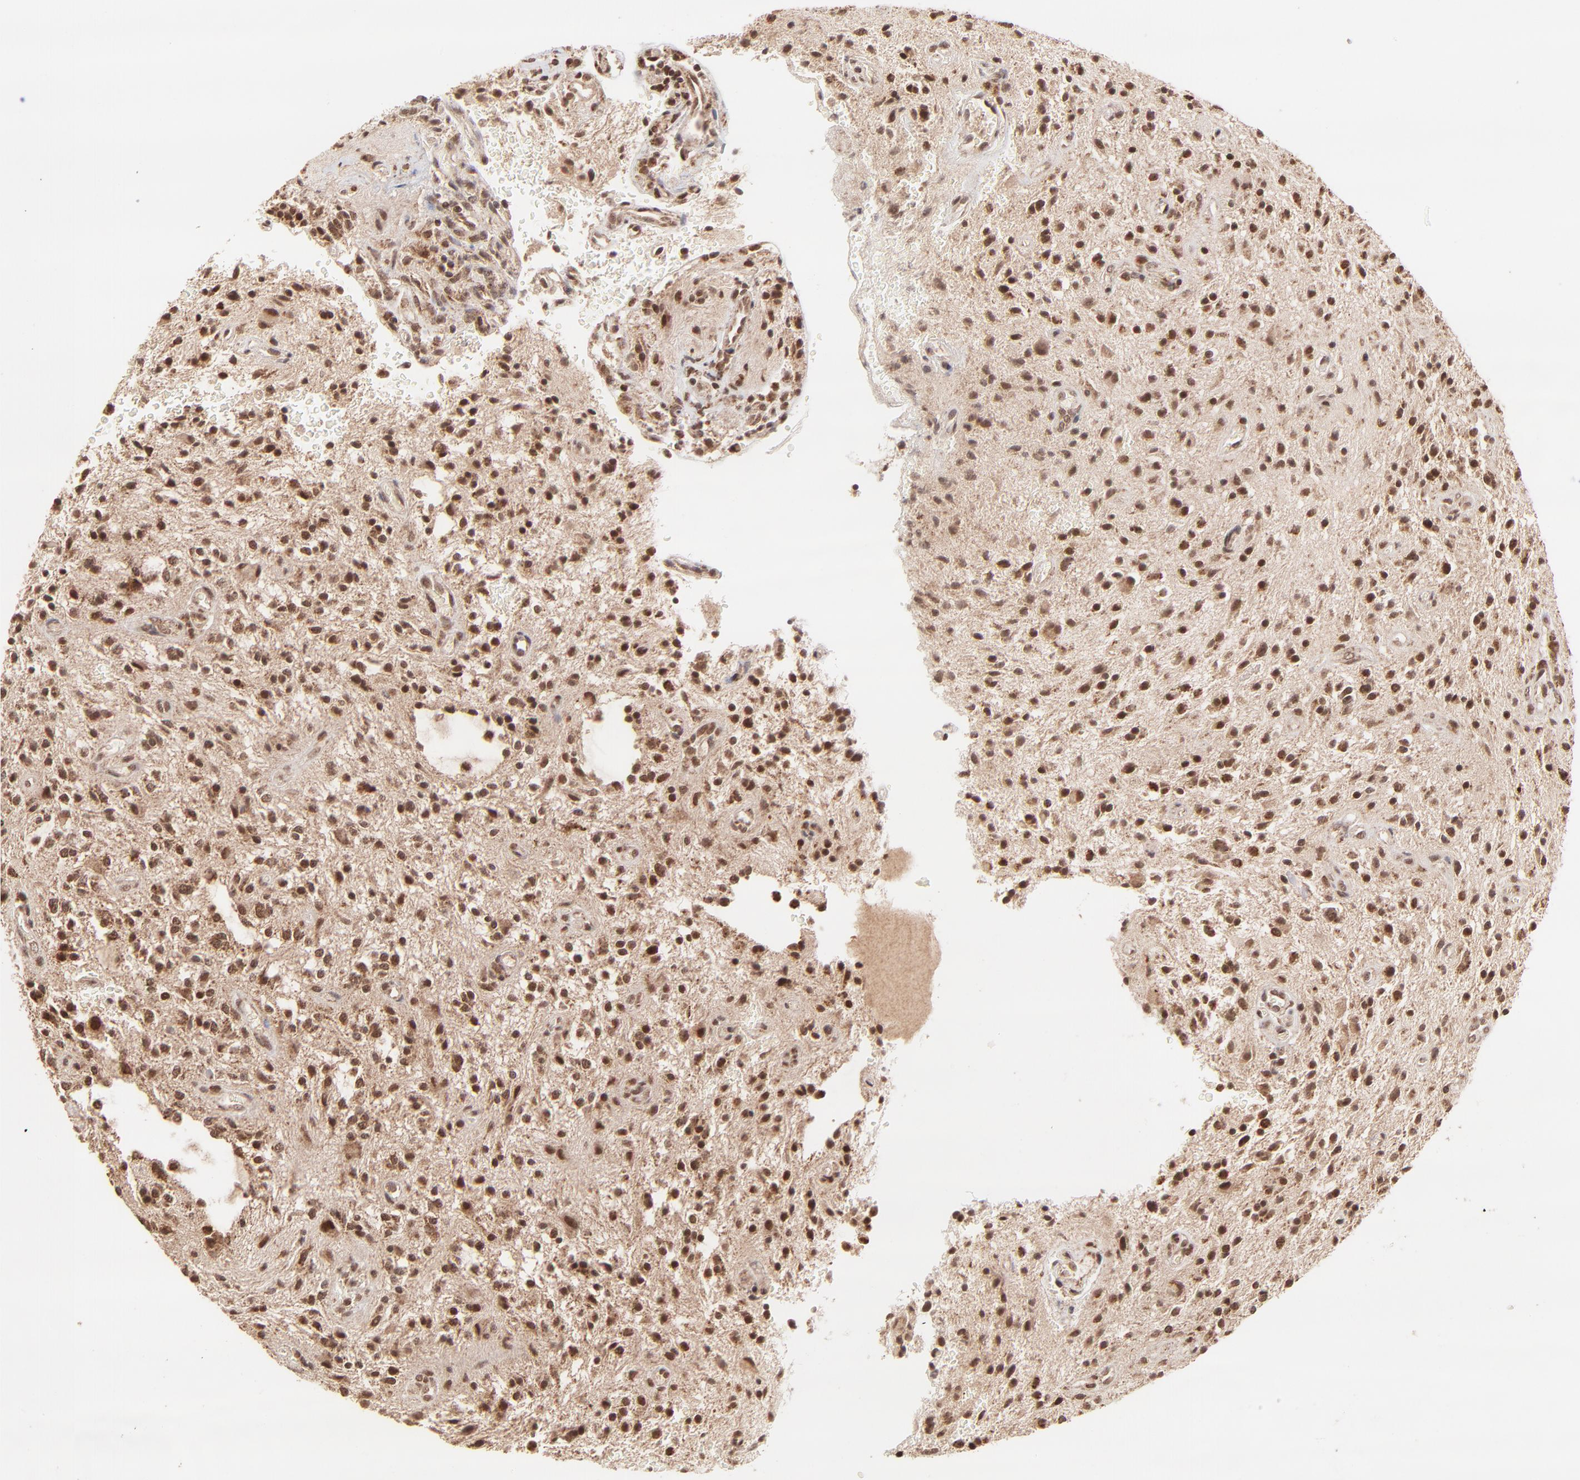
{"staining": {"intensity": "strong", "quantity": ">75%", "location": "nuclear"}, "tissue": "glioma", "cell_type": "Tumor cells", "image_type": "cancer", "snomed": [{"axis": "morphology", "description": "Glioma, malignant, NOS"}, {"axis": "topography", "description": "Cerebellum"}], "caption": "IHC of glioma (malignant) shows high levels of strong nuclear expression in approximately >75% of tumor cells.", "gene": "MED15", "patient": {"sex": "female", "age": 10}}